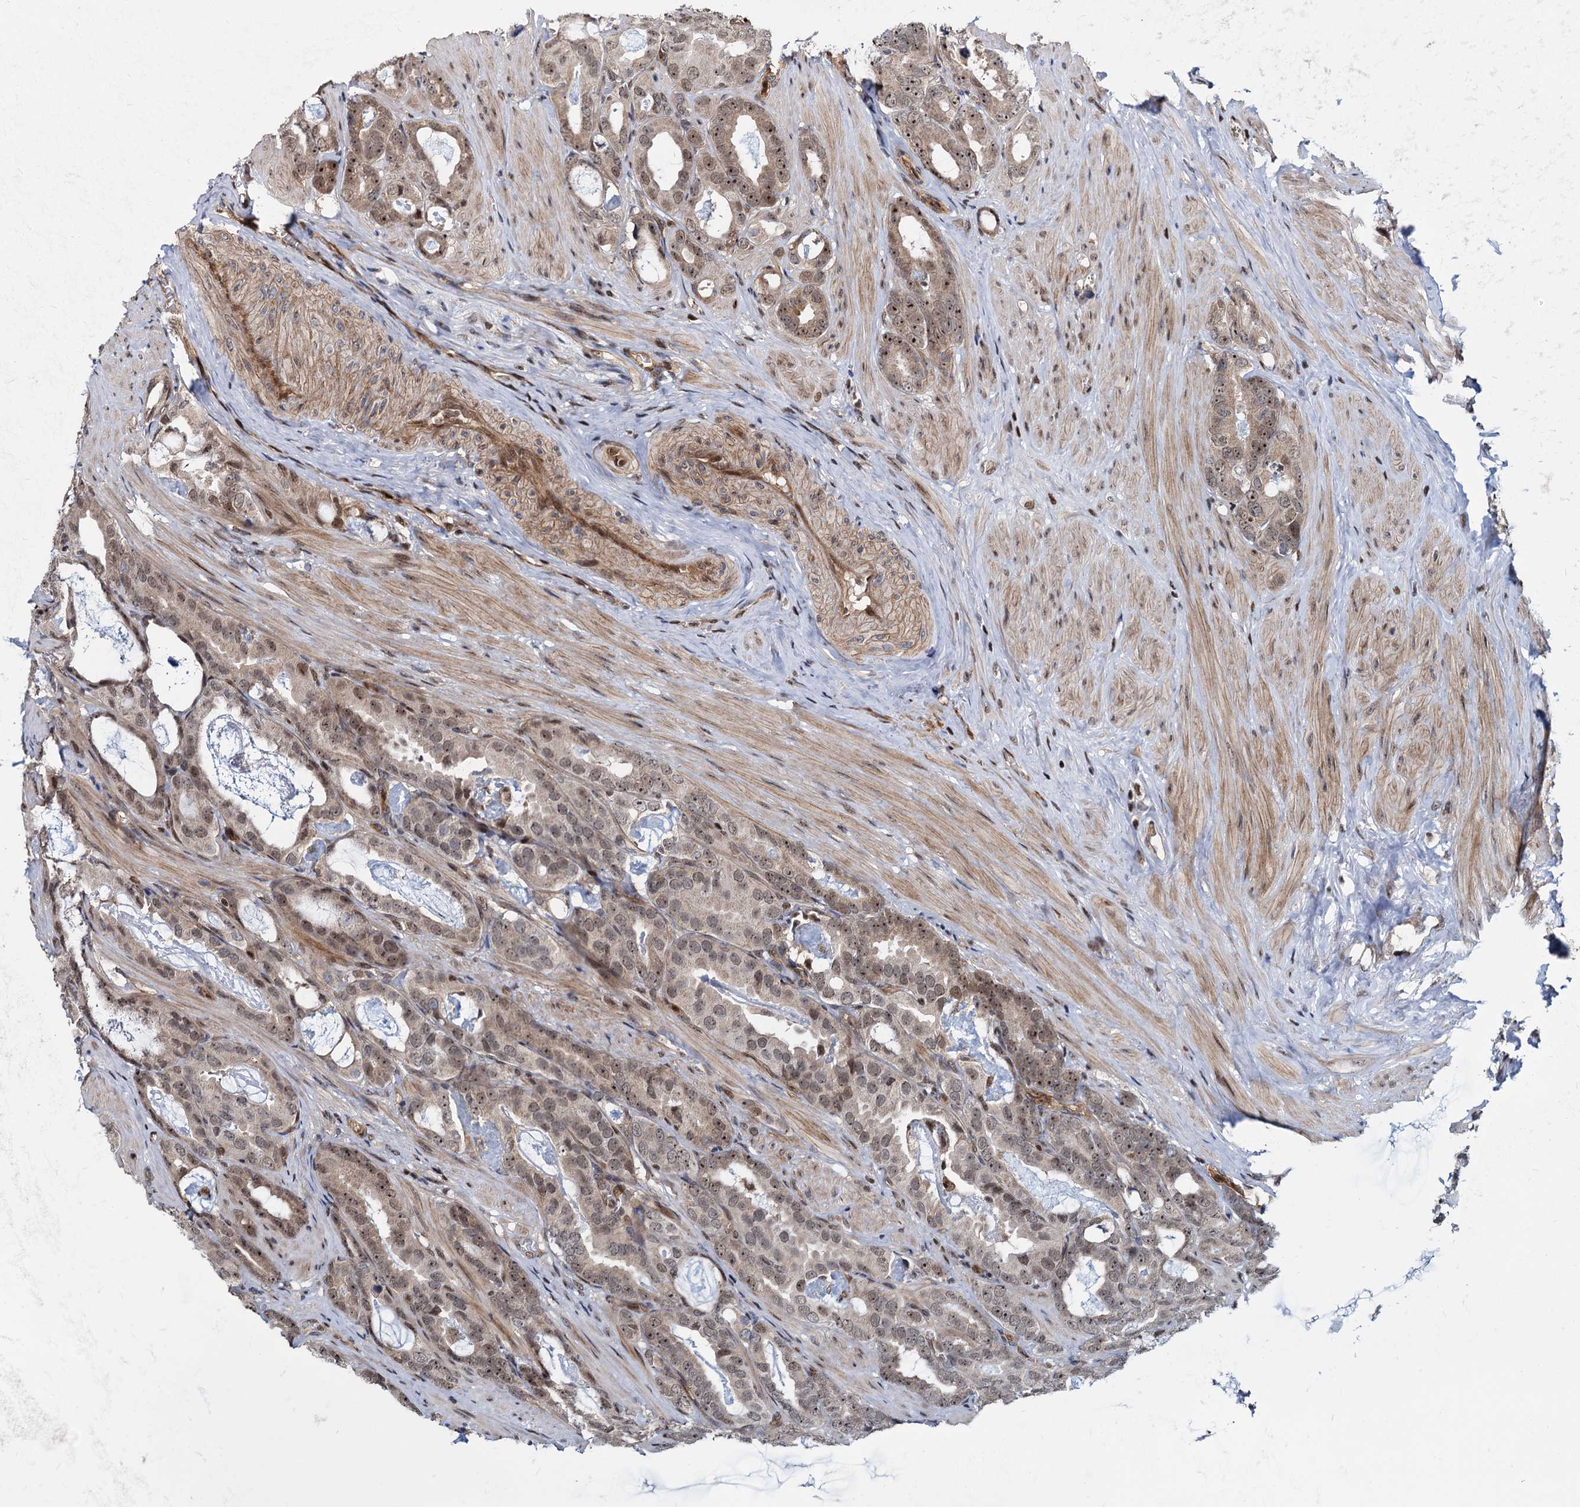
{"staining": {"intensity": "moderate", "quantity": ">75%", "location": "nuclear"}, "tissue": "prostate cancer", "cell_type": "Tumor cells", "image_type": "cancer", "snomed": [{"axis": "morphology", "description": "Adenocarcinoma, Low grade"}, {"axis": "topography", "description": "Prostate"}], "caption": "Protein staining exhibits moderate nuclear staining in about >75% of tumor cells in prostate cancer. (DAB (3,3'-diaminobenzidine) = brown stain, brightfield microscopy at high magnification).", "gene": "UBLCP1", "patient": {"sex": "male", "age": 71}}